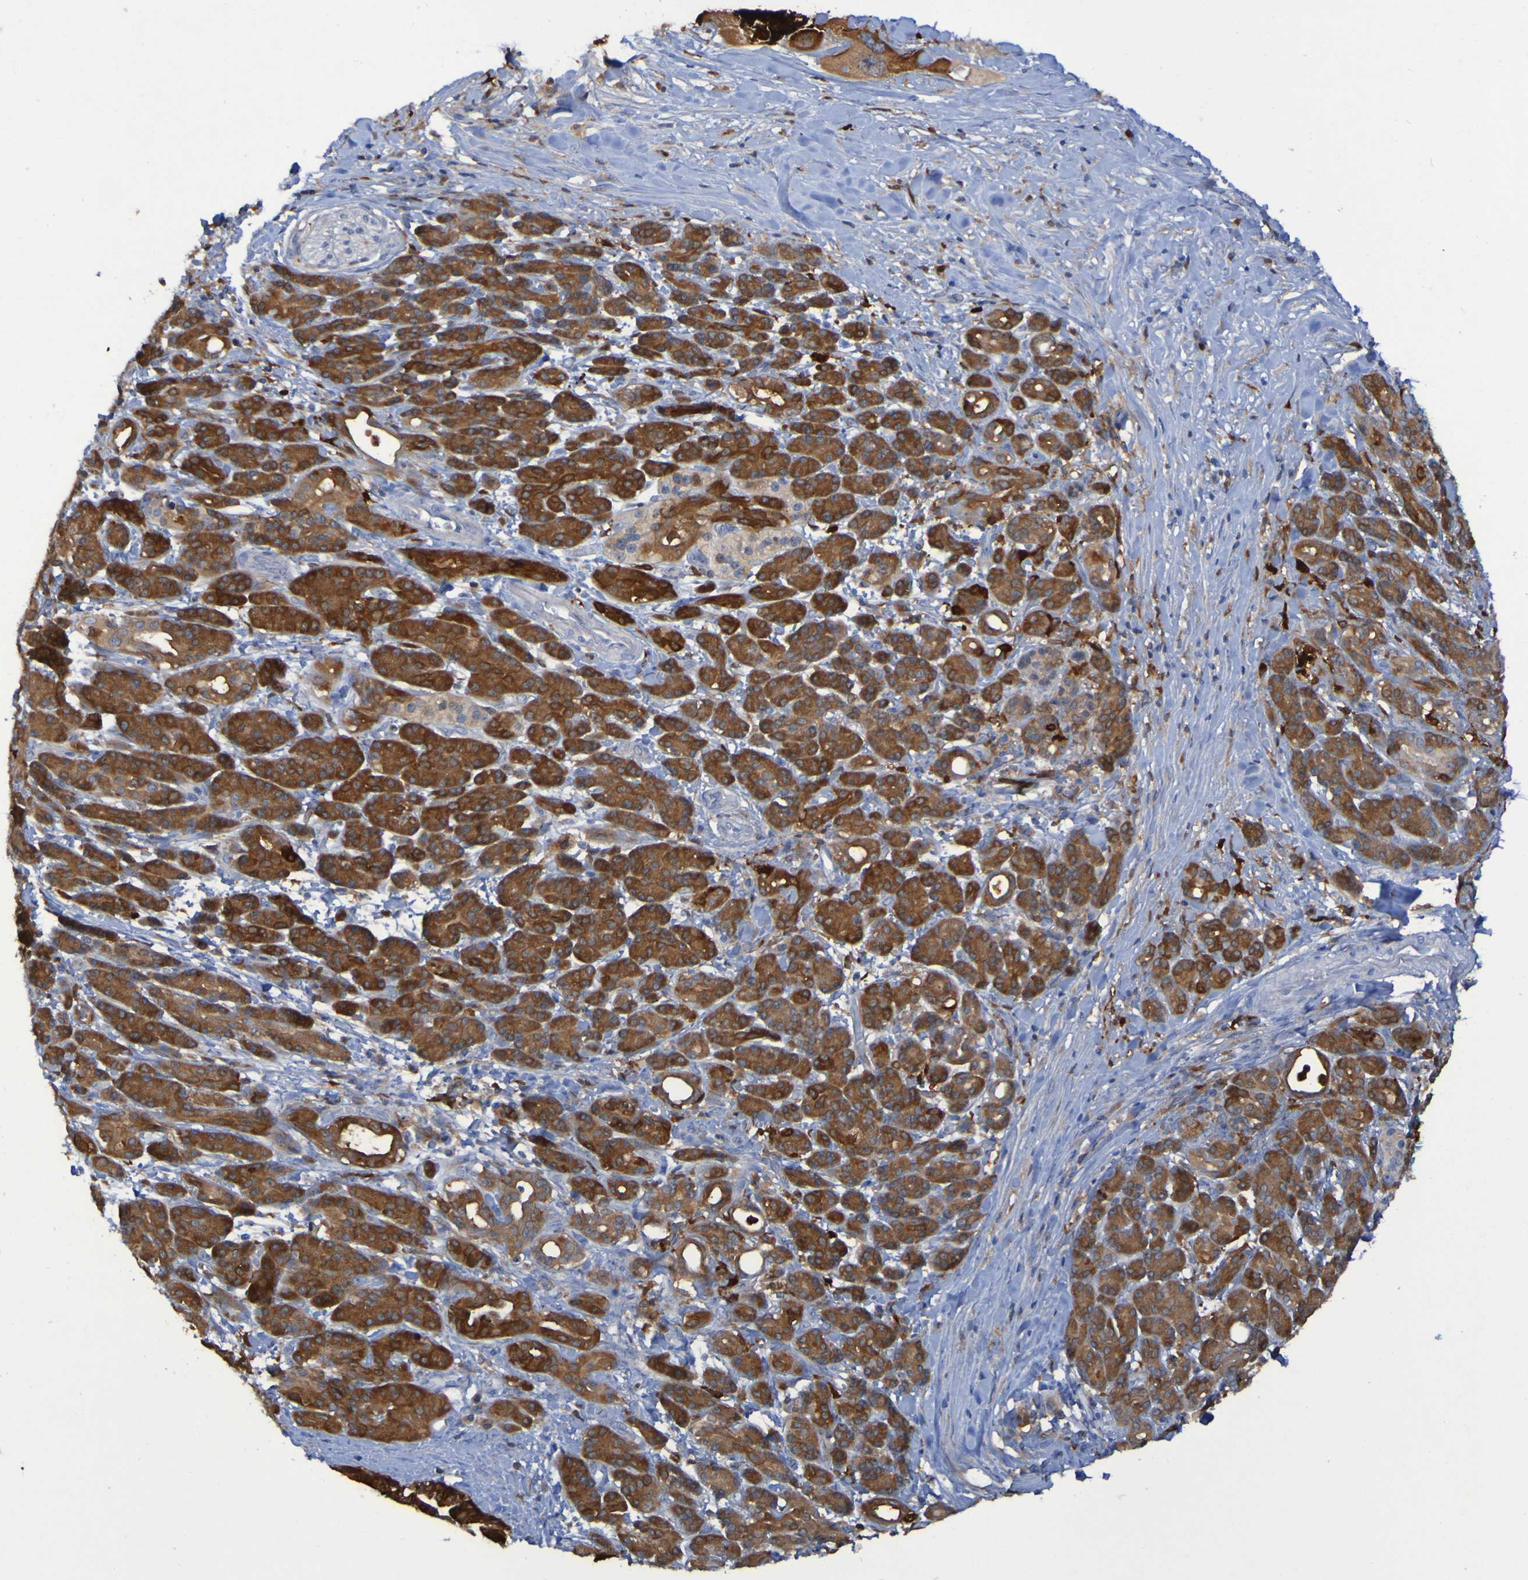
{"staining": {"intensity": "strong", "quantity": ">75%", "location": "cytoplasmic/membranous"}, "tissue": "pancreatic cancer", "cell_type": "Tumor cells", "image_type": "cancer", "snomed": [{"axis": "morphology", "description": "Adenocarcinoma, NOS"}, {"axis": "topography", "description": "Pancreas"}], "caption": "Human pancreatic cancer stained for a protein (brown) exhibits strong cytoplasmic/membranous positive expression in approximately >75% of tumor cells.", "gene": "MPPE1", "patient": {"sex": "female", "age": 77}}